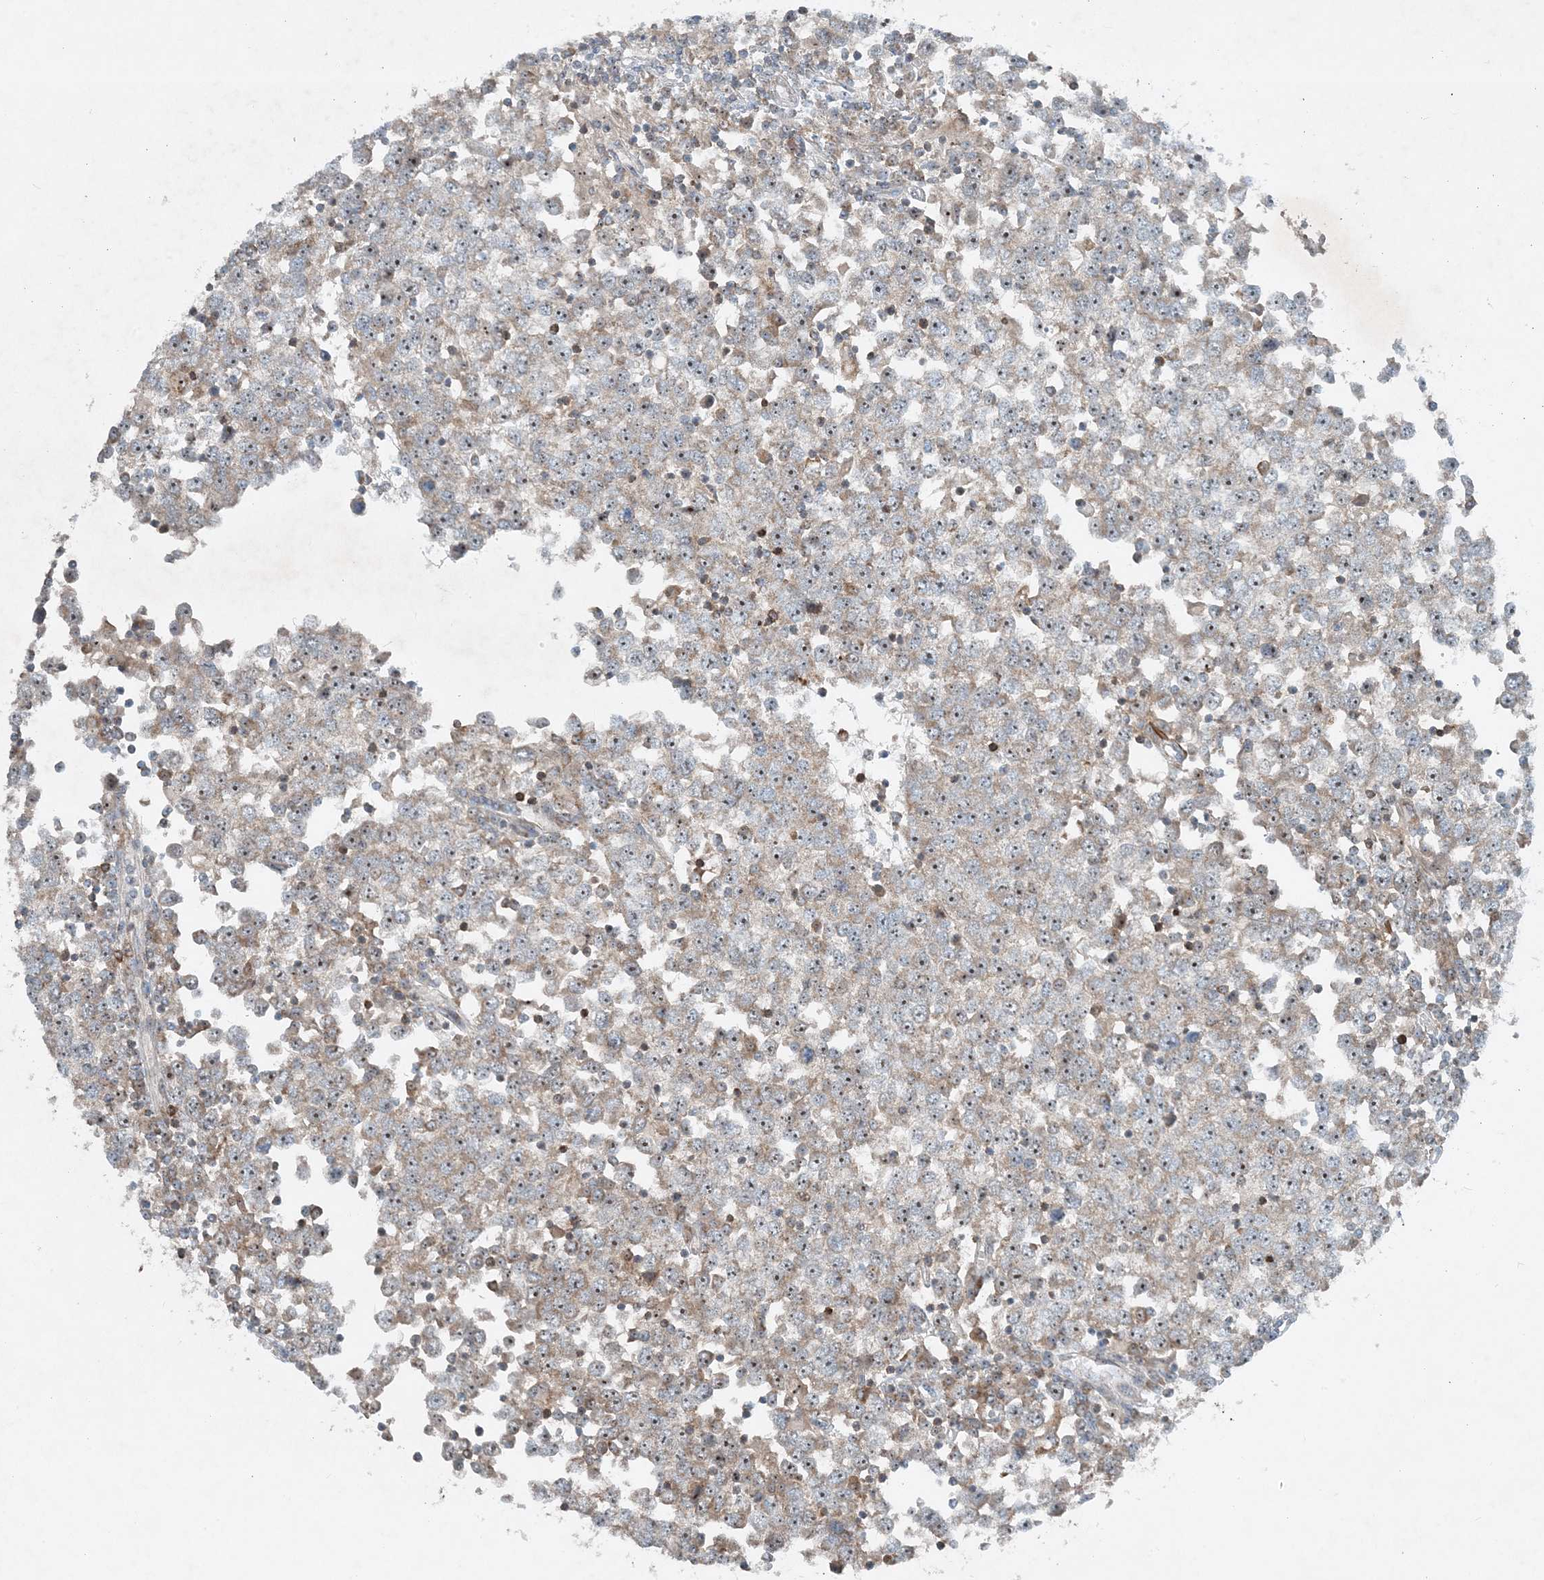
{"staining": {"intensity": "weak", "quantity": ">75%", "location": "cytoplasmic/membranous"}, "tissue": "testis cancer", "cell_type": "Tumor cells", "image_type": "cancer", "snomed": [{"axis": "morphology", "description": "Seminoma, NOS"}, {"axis": "topography", "description": "Testis"}], "caption": "Protein expression analysis of seminoma (testis) shows weak cytoplasmic/membranous expression in about >75% of tumor cells. (Brightfield microscopy of DAB IHC at high magnification).", "gene": "MITD1", "patient": {"sex": "male", "age": 65}}